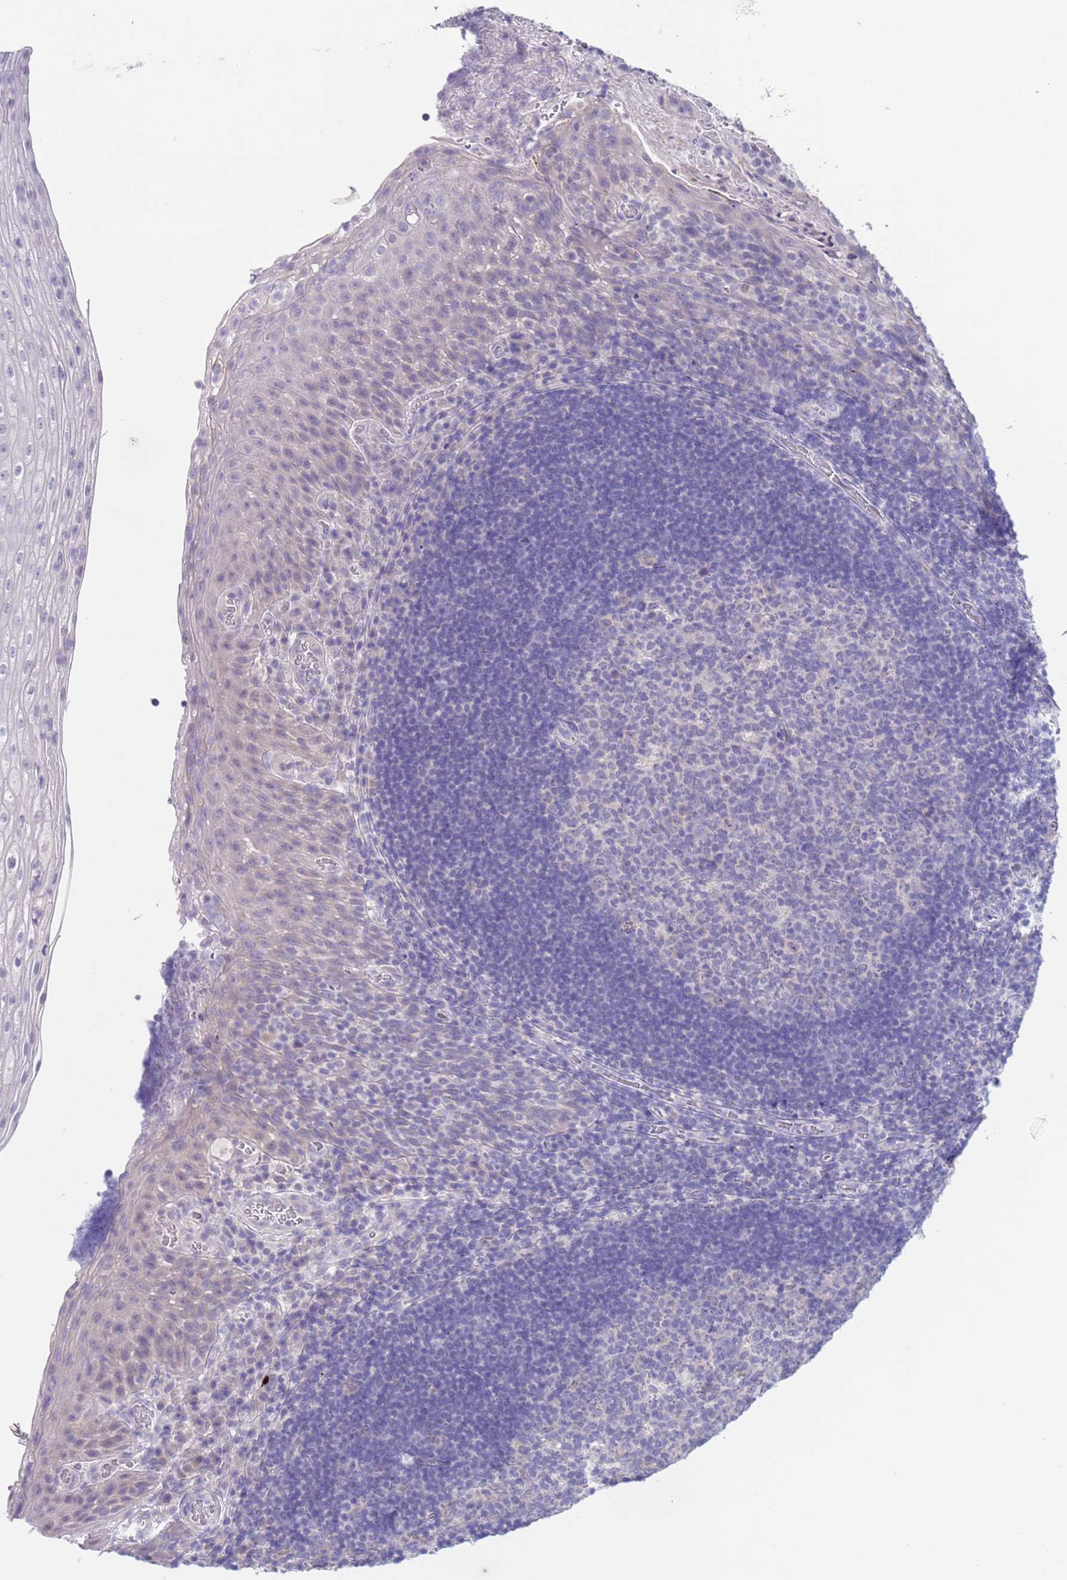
{"staining": {"intensity": "negative", "quantity": "none", "location": "none"}, "tissue": "tonsil", "cell_type": "Germinal center cells", "image_type": "normal", "snomed": [{"axis": "morphology", "description": "Normal tissue, NOS"}, {"axis": "topography", "description": "Tonsil"}], "caption": "An IHC image of normal tonsil is shown. There is no staining in germinal center cells of tonsil.", "gene": "SPIRE2", "patient": {"sex": "male", "age": 17}}